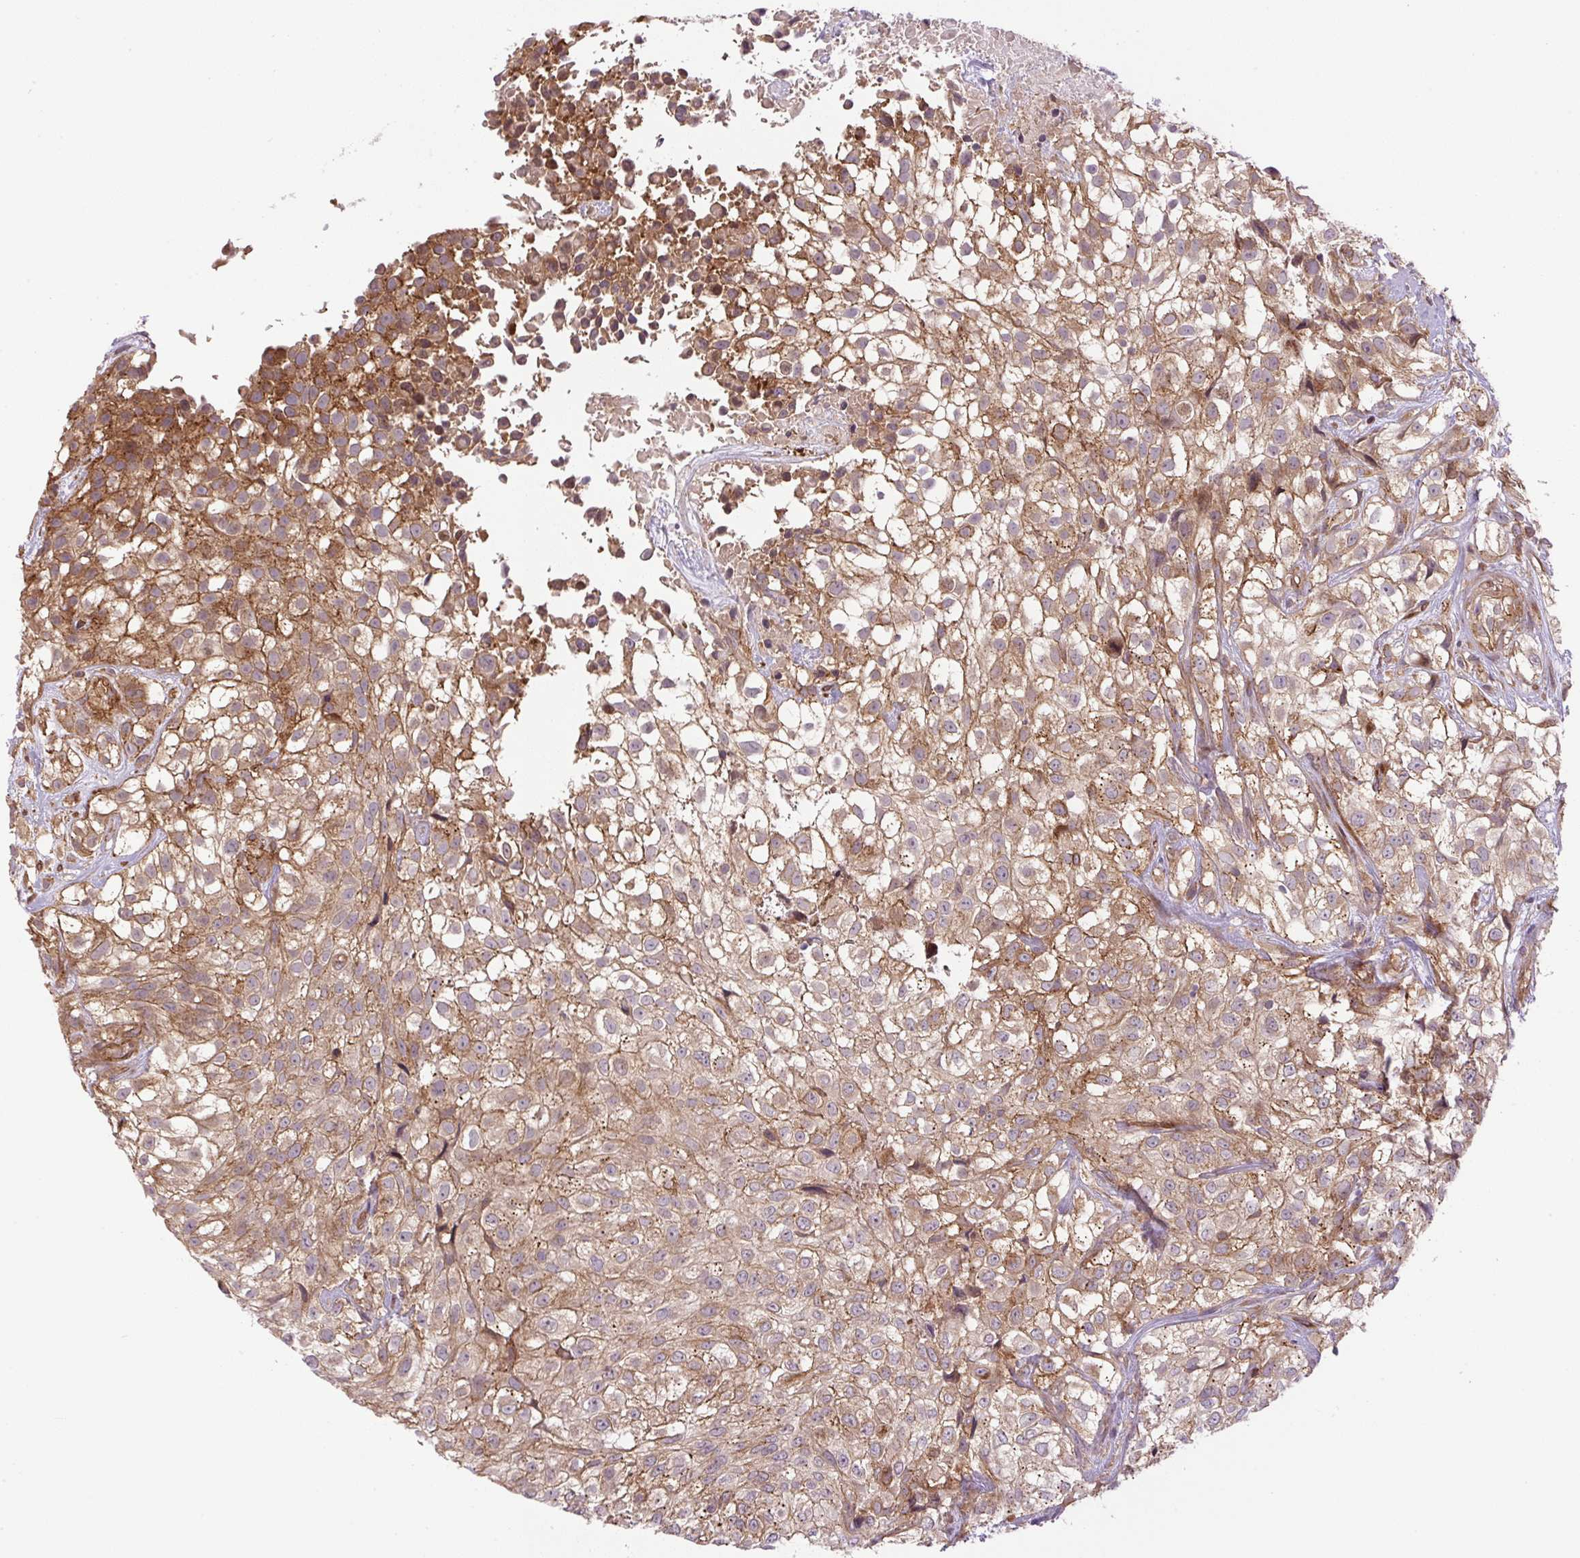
{"staining": {"intensity": "moderate", "quantity": ">75%", "location": "cytoplasmic/membranous"}, "tissue": "urothelial cancer", "cell_type": "Tumor cells", "image_type": "cancer", "snomed": [{"axis": "morphology", "description": "Urothelial carcinoma, High grade"}, {"axis": "topography", "description": "Urinary bladder"}], "caption": "A high-resolution image shows immunohistochemistry staining of urothelial cancer, which displays moderate cytoplasmic/membranous staining in approximately >75% of tumor cells.", "gene": "SEPTIN10", "patient": {"sex": "male", "age": 56}}